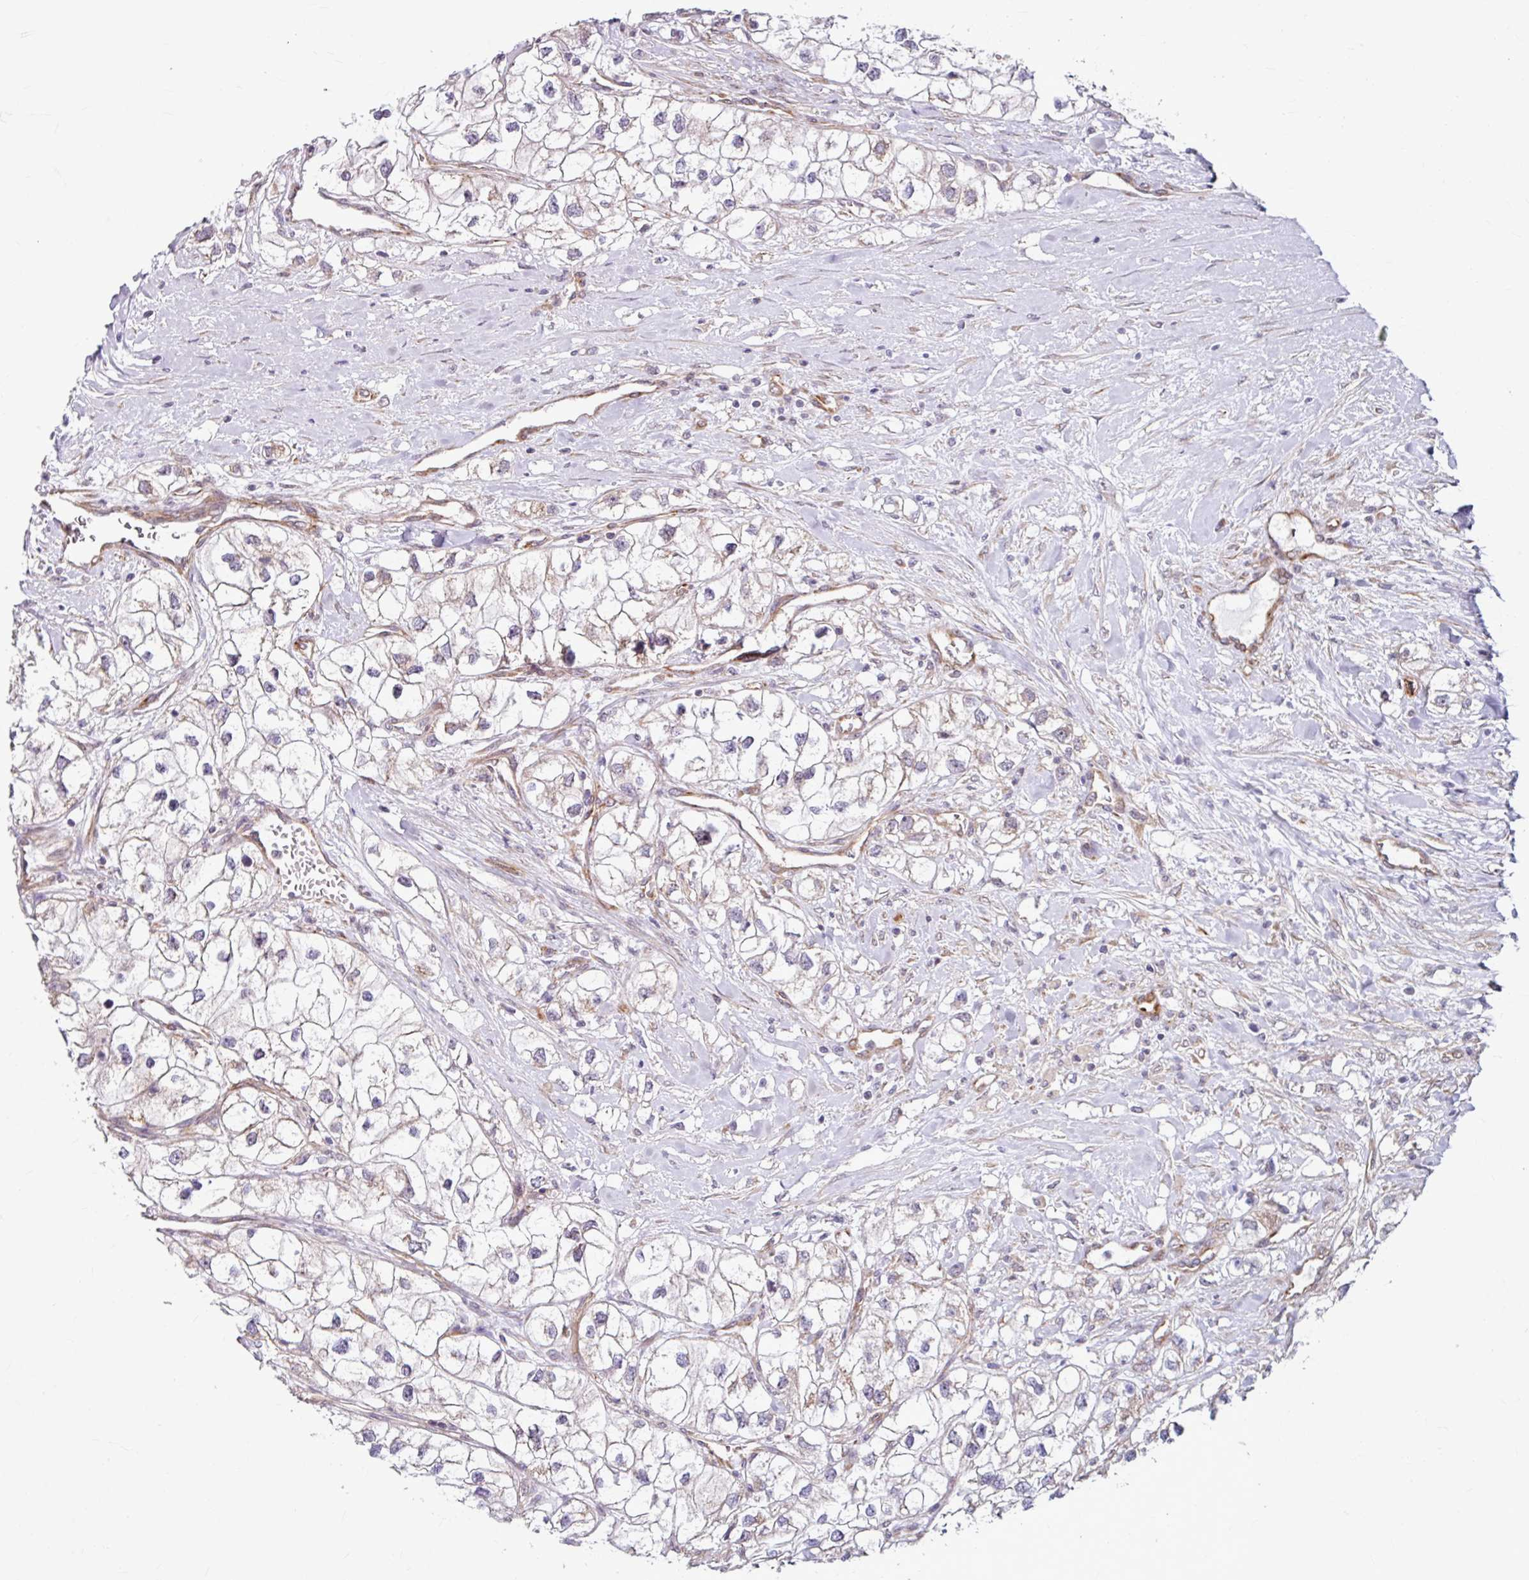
{"staining": {"intensity": "negative", "quantity": "none", "location": "none"}, "tissue": "renal cancer", "cell_type": "Tumor cells", "image_type": "cancer", "snomed": [{"axis": "morphology", "description": "Adenocarcinoma, NOS"}, {"axis": "topography", "description": "Kidney"}], "caption": "DAB (3,3'-diaminobenzidine) immunohistochemical staining of adenocarcinoma (renal) reveals no significant expression in tumor cells.", "gene": "DAAM2", "patient": {"sex": "male", "age": 59}}